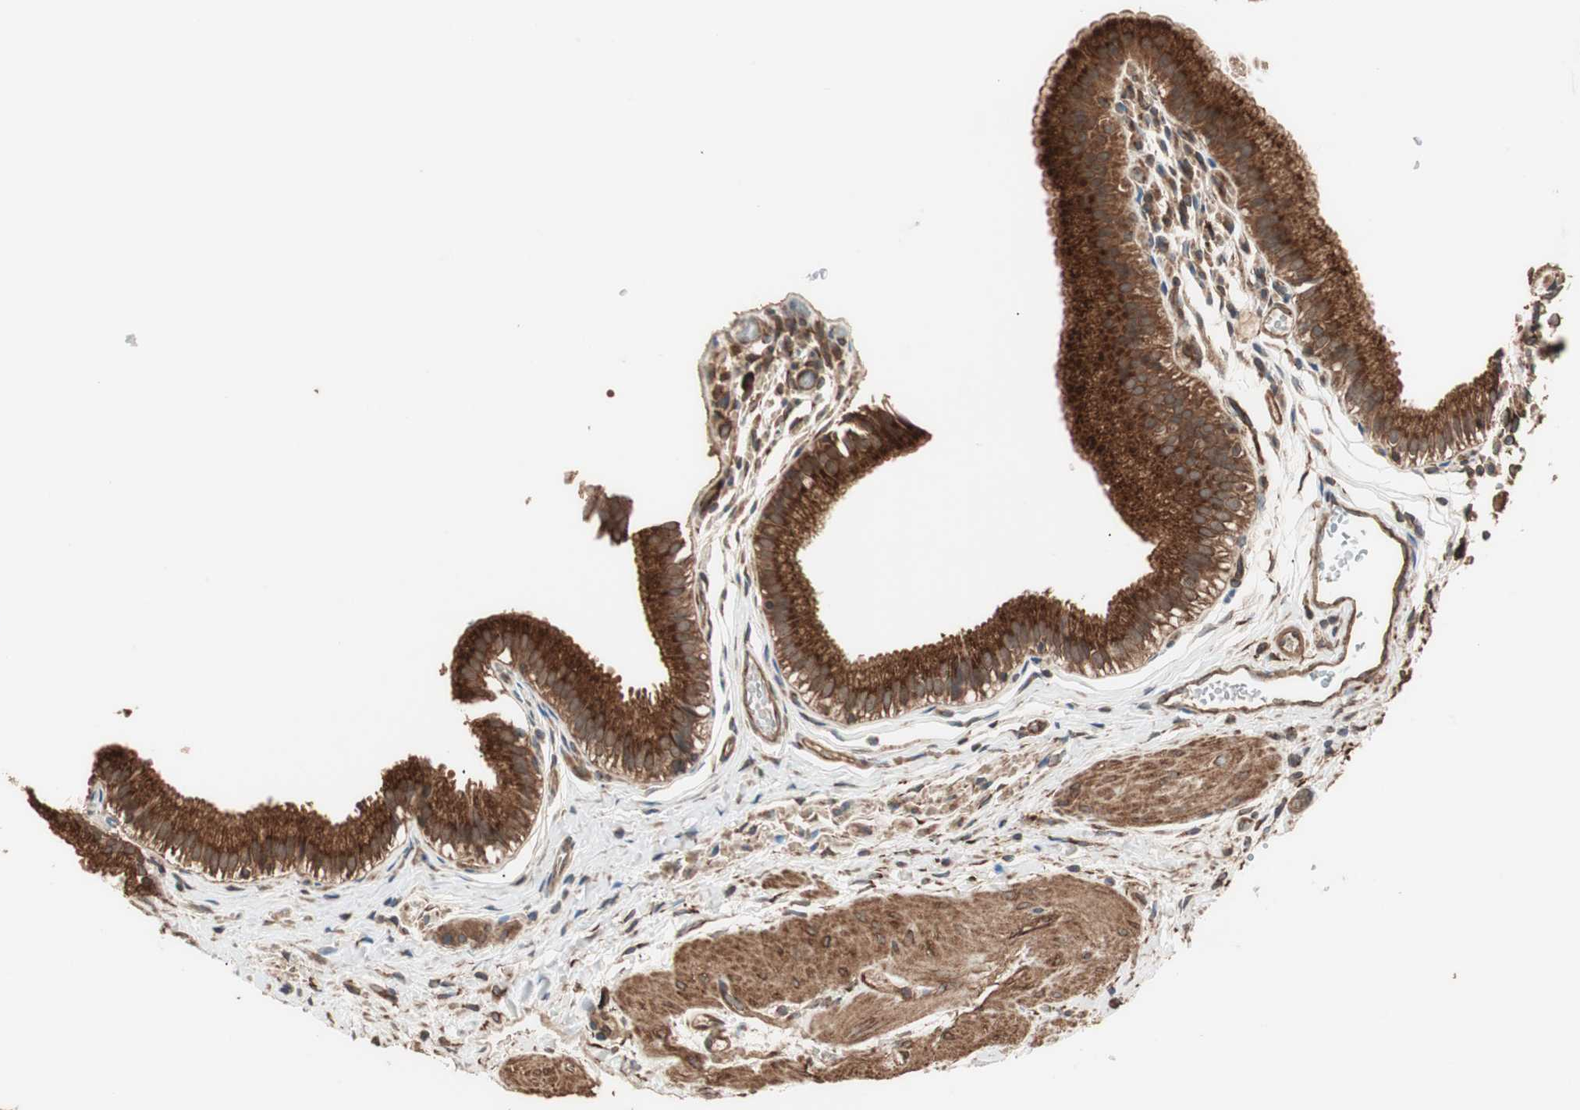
{"staining": {"intensity": "strong", "quantity": ">75%", "location": "cytoplasmic/membranous"}, "tissue": "gallbladder", "cell_type": "Glandular cells", "image_type": "normal", "snomed": [{"axis": "morphology", "description": "Normal tissue, NOS"}, {"axis": "topography", "description": "Gallbladder"}], "caption": "Immunohistochemistry (IHC) (DAB) staining of normal human gallbladder reveals strong cytoplasmic/membranous protein staining in about >75% of glandular cells.", "gene": "LZTS1", "patient": {"sex": "female", "age": 26}}